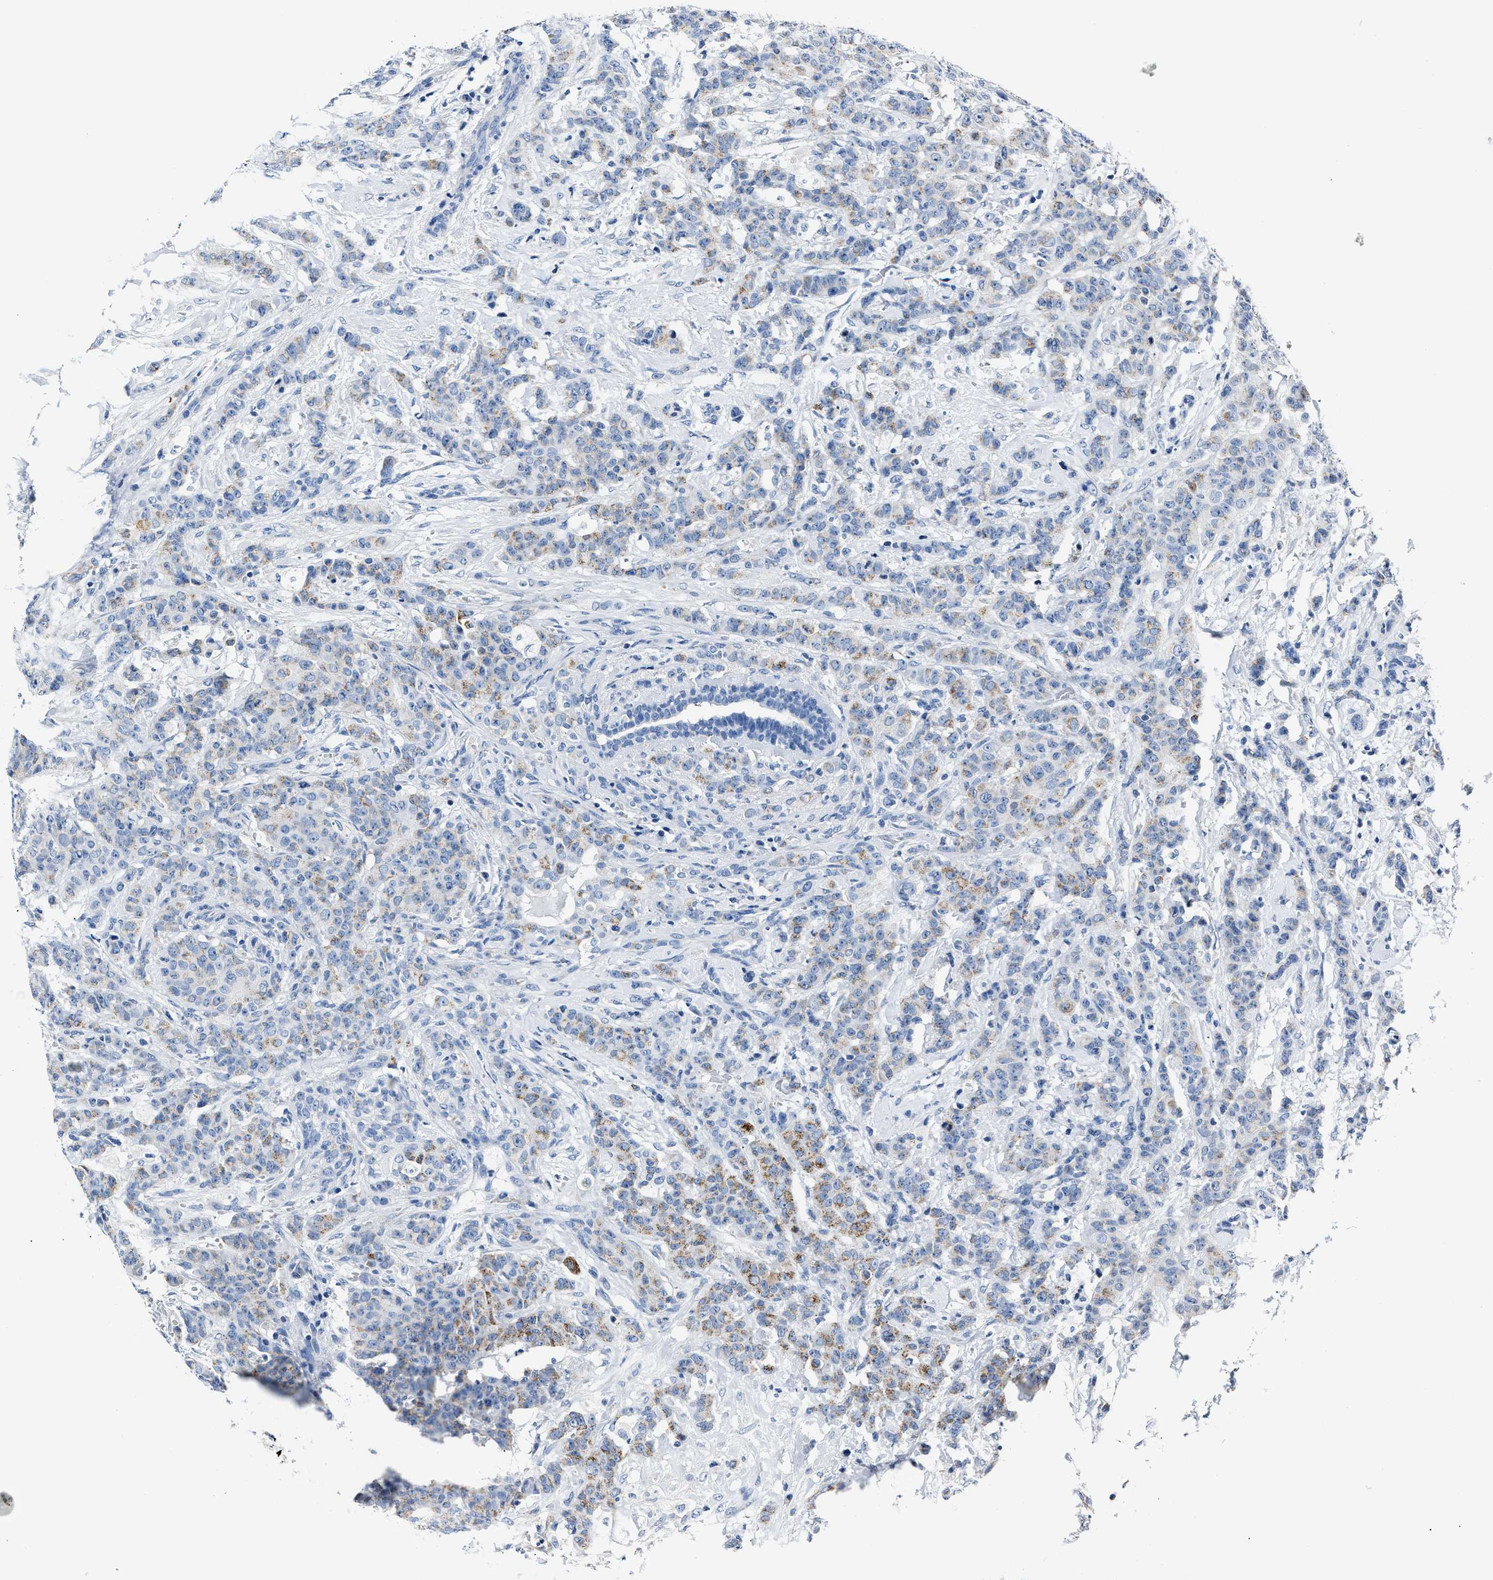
{"staining": {"intensity": "moderate", "quantity": "<25%", "location": "cytoplasmic/membranous"}, "tissue": "breast cancer", "cell_type": "Tumor cells", "image_type": "cancer", "snomed": [{"axis": "morphology", "description": "Normal tissue, NOS"}, {"axis": "morphology", "description": "Duct carcinoma"}, {"axis": "topography", "description": "Breast"}], "caption": "An immunohistochemistry (IHC) histopathology image of neoplastic tissue is shown. Protein staining in brown highlights moderate cytoplasmic/membranous positivity in breast cancer (infiltrating ductal carcinoma) within tumor cells.", "gene": "AMACR", "patient": {"sex": "female", "age": 40}}